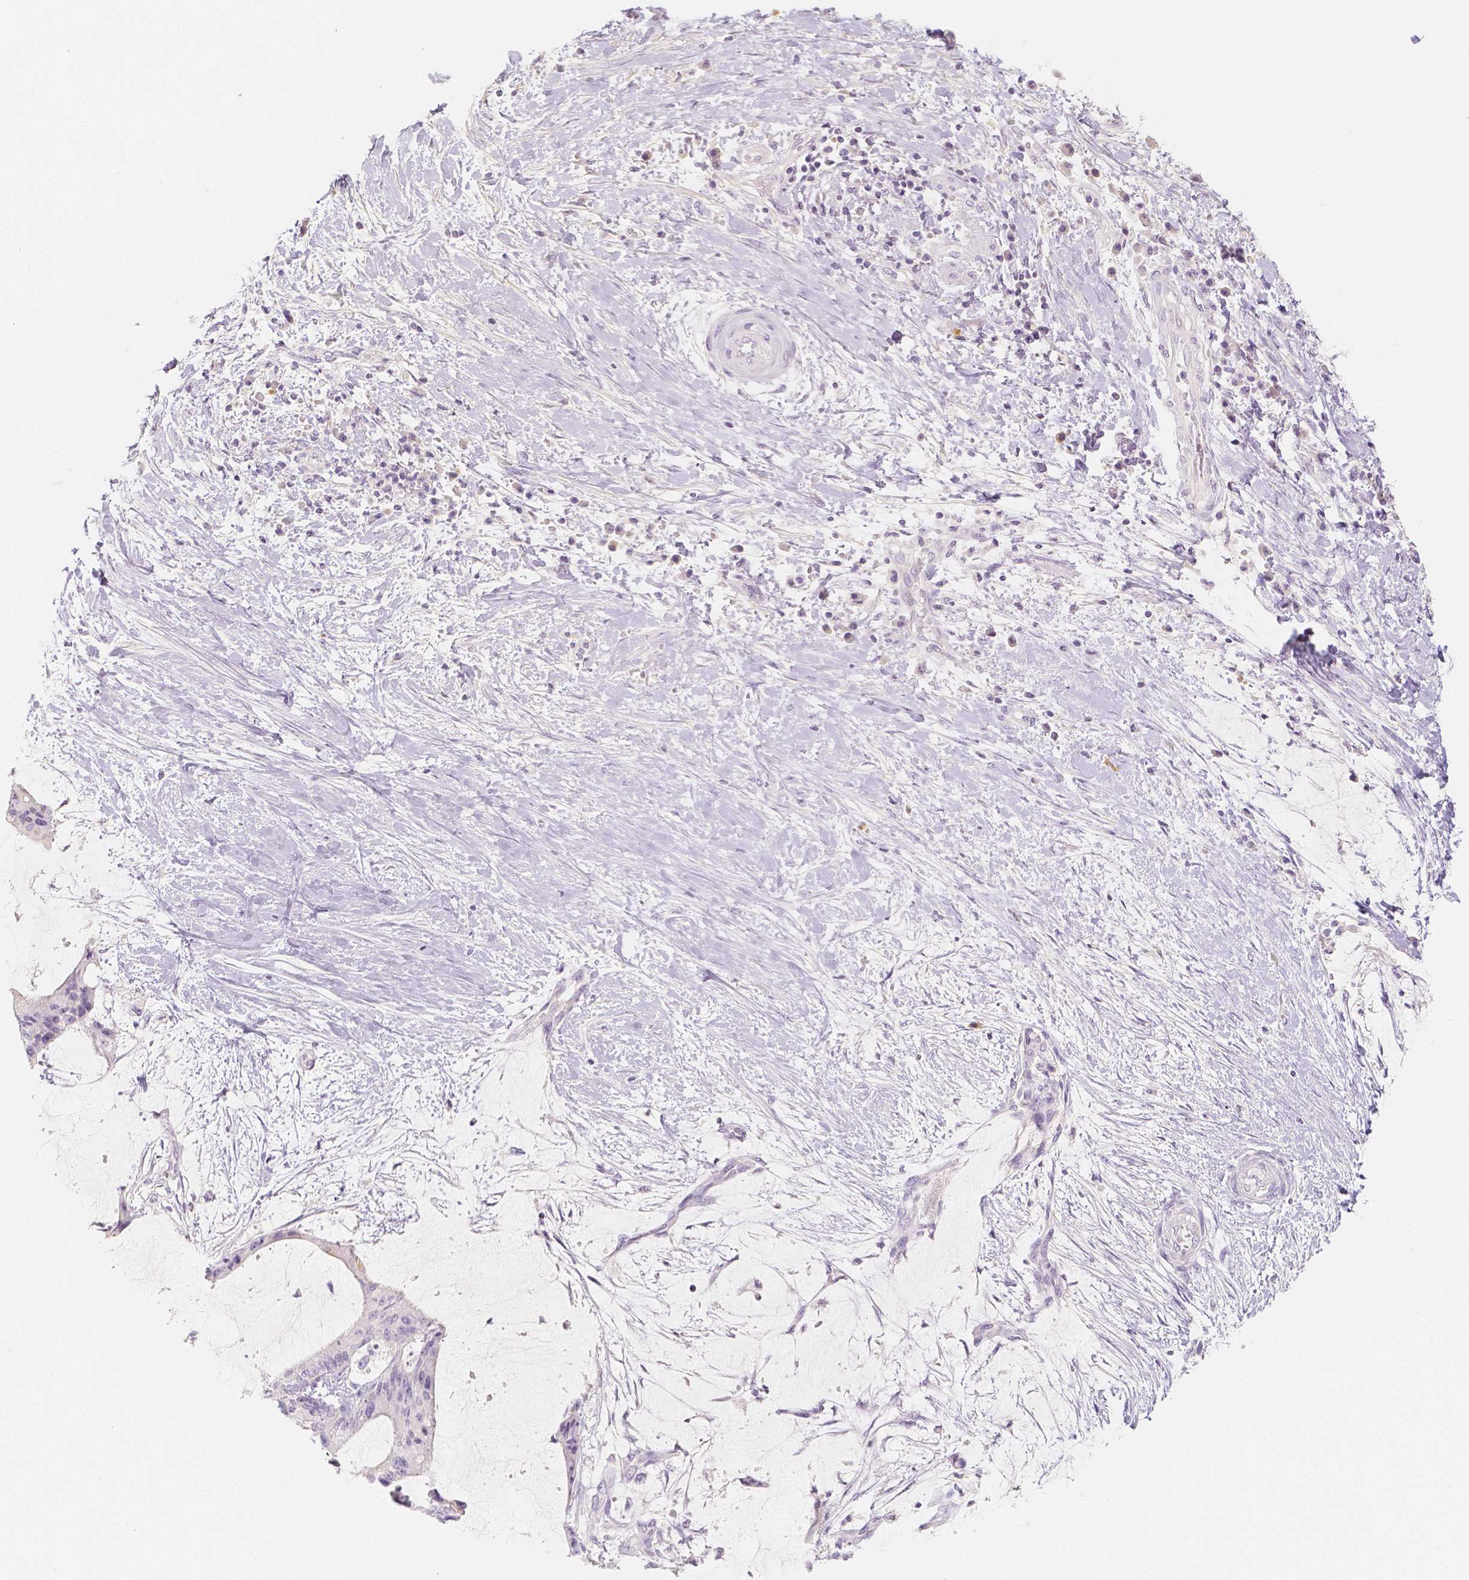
{"staining": {"intensity": "negative", "quantity": "none", "location": "none"}, "tissue": "liver cancer", "cell_type": "Tumor cells", "image_type": "cancer", "snomed": [{"axis": "morphology", "description": "Cholangiocarcinoma"}, {"axis": "topography", "description": "Liver"}], "caption": "Tumor cells are negative for brown protein staining in liver cholangiocarcinoma.", "gene": "BATF", "patient": {"sex": "female", "age": 73}}